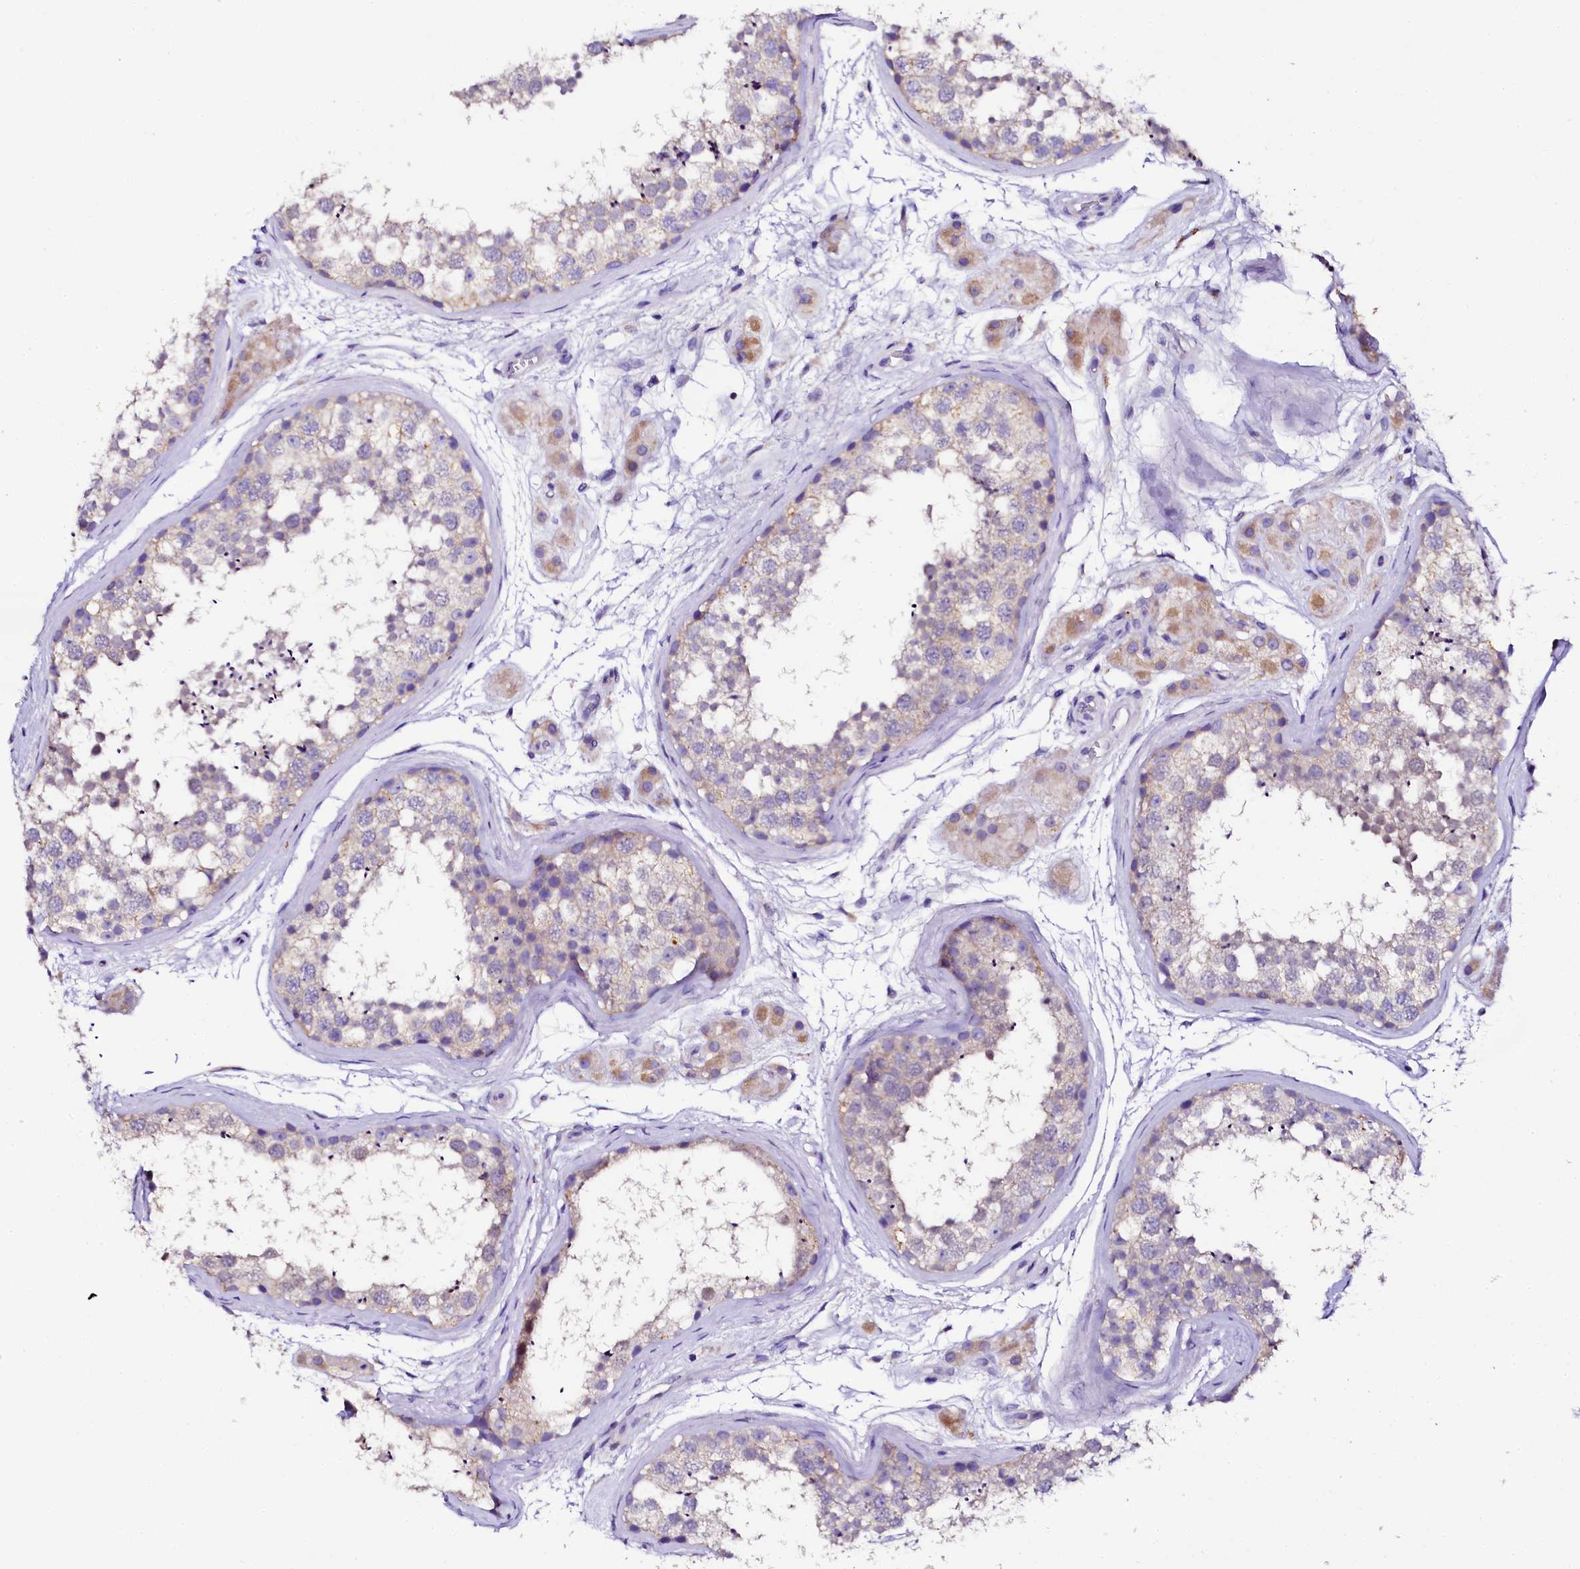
{"staining": {"intensity": "negative", "quantity": "none", "location": "none"}, "tissue": "testis", "cell_type": "Cells in seminiferous ducts", "image_type": "normal", "snomed": [{"axis": "morphology", "description": "Normal tissue, NOS"}, {"axis": "topography", "description": "Testis"}], "caption": "Testis was stained to show a protein in brown. There is no significant positivity in cells in seminiferous ducts. Nuclei are stained in blue.", "gene": "NAA16", "patient": {"sex": "male", "age": 56}}